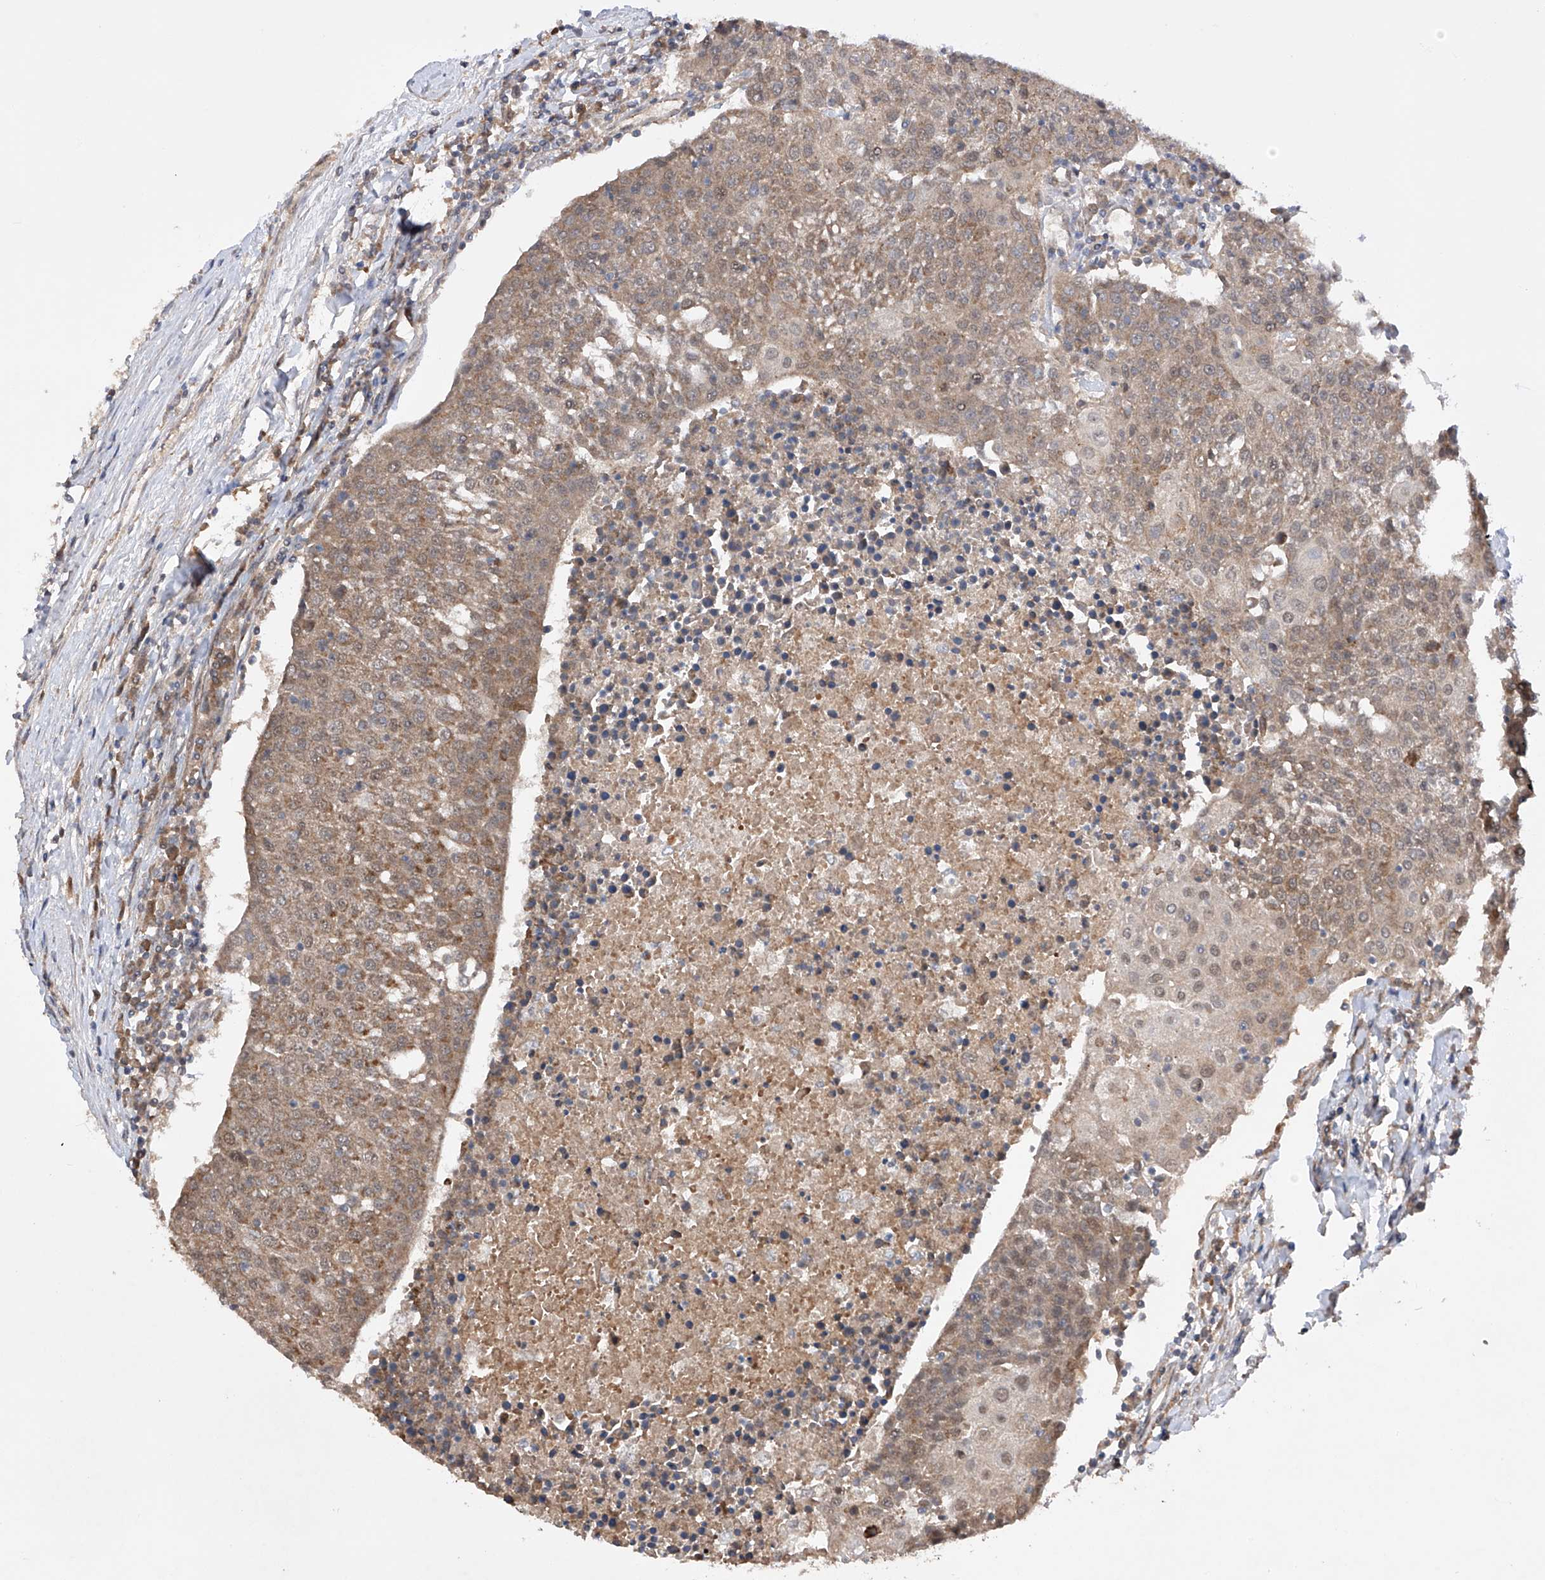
{"staining": {"intensity": "moderate", "quantity": ">75%", "location": "cytoplasmic/membranous"}, "tissue": "urothelial cancer", "cell_type": "Tumor cells", "image_type": "cancer", "snomed": [{"axis": "morphology", "description": "Urothelial carcinoma, High grade"}, {"axis": "topography", "description": "Urinary bladder"}], "caption": "Urothelial carcinoma (high-grade) tissue shows moderate cytoplasmic/membranous staining in approximately >75% of tumor cells, visualized by immunohistochemistry. (IHC, brightfield microscopy, high magnification).", "gene": "SDHAF4", "patient": {"sex": "female", "age": 85}}